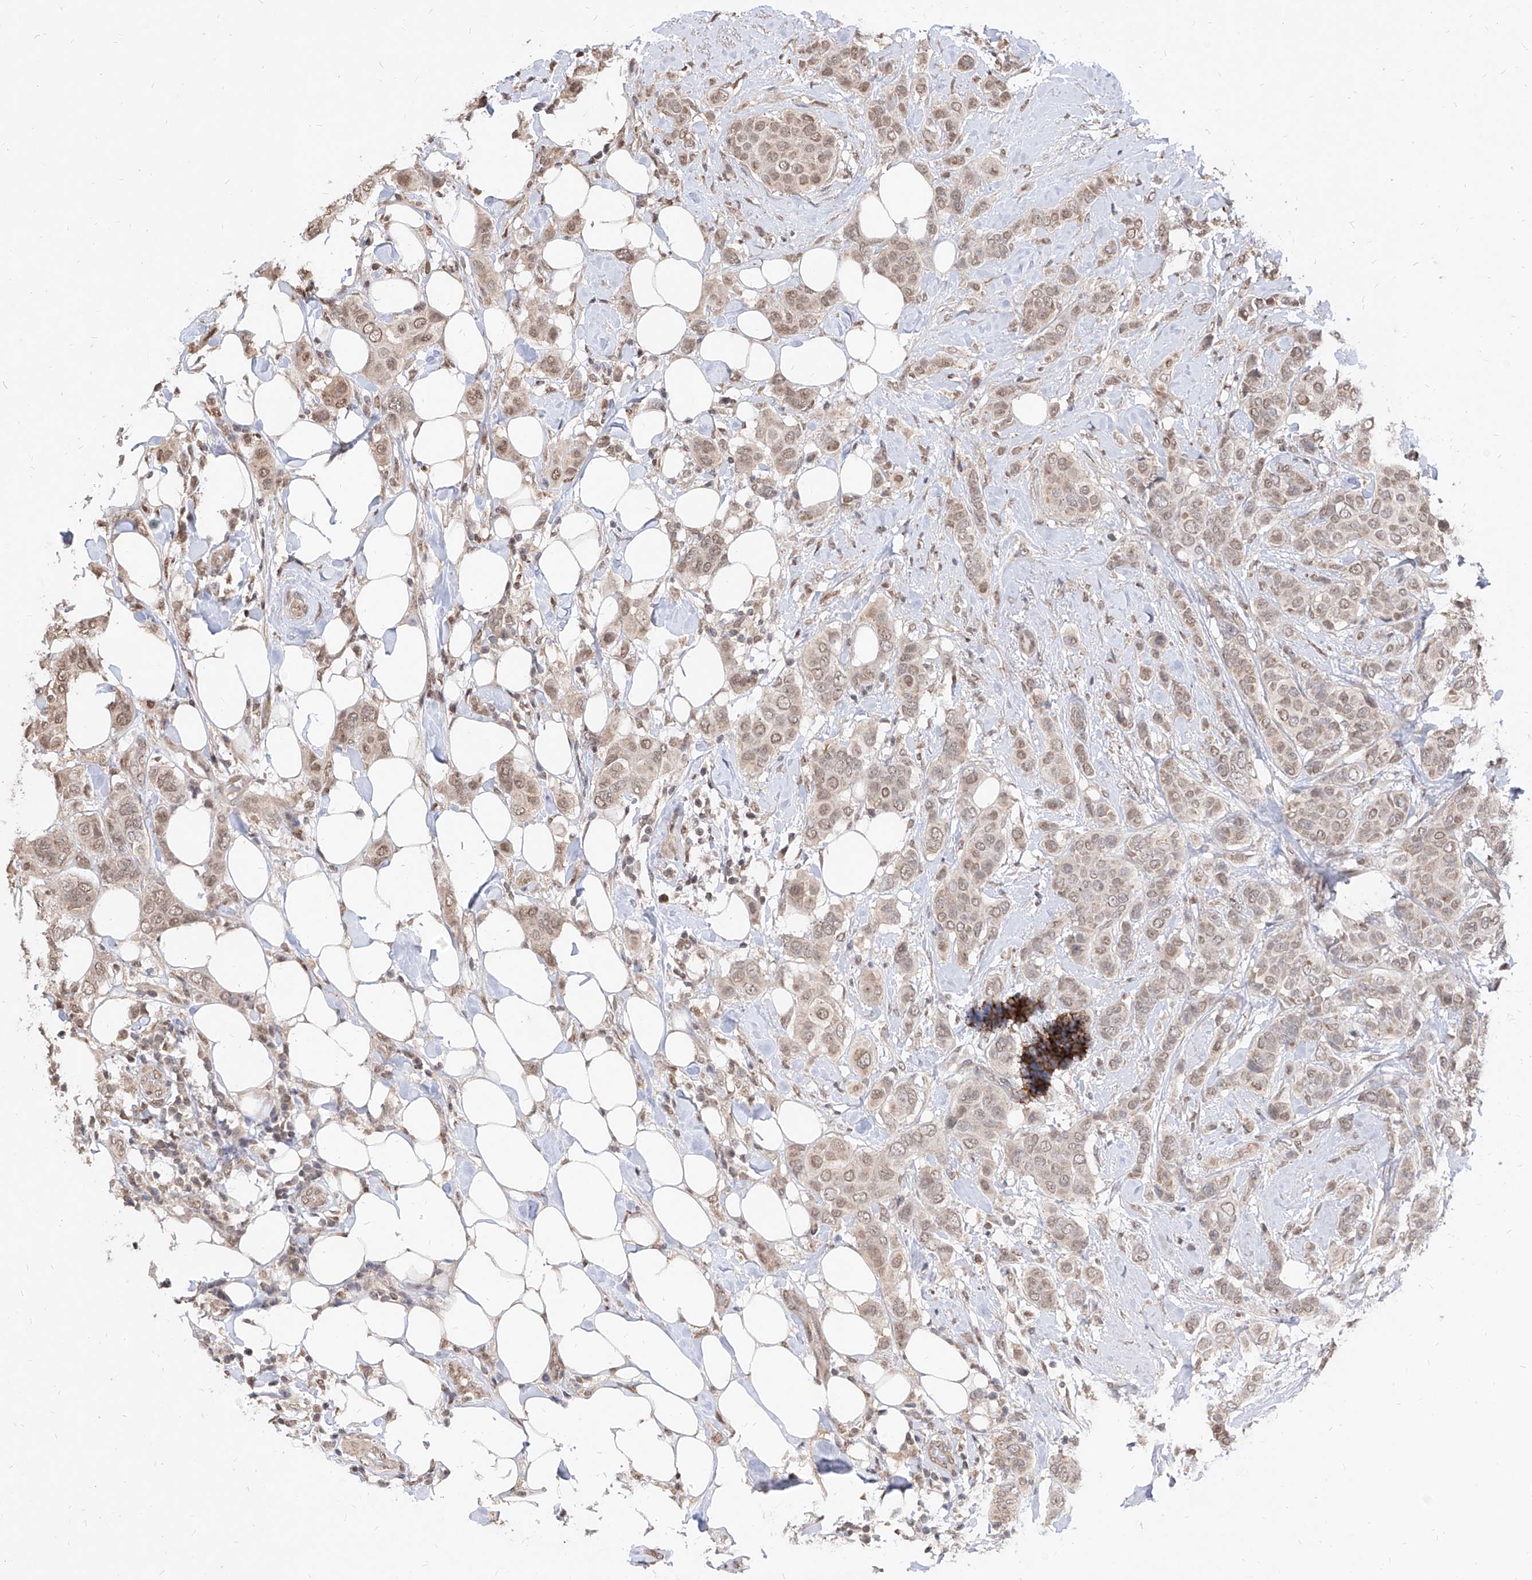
{"staining": {"intensity": "moderate", "quantity": ">75%", "location": "cytoplasmic/membranous,nuclear"}, "tissue": "breast cancer", "cell_type": "Tumor cells", "image_type": "cancer", "snomed": [{"axis": "morphology", "description": "Lobular carcinoma"}, {"axis": "topography", "description": "Breast"}], "caption": "Tumor cells reveal moderate cytoplasmic/membranous and nuclear positivity in approximately >75% of cells in lobular carcinoma (breast).", "gene": "C8orf82", "patient": {"sex": "female", "age": 51}}